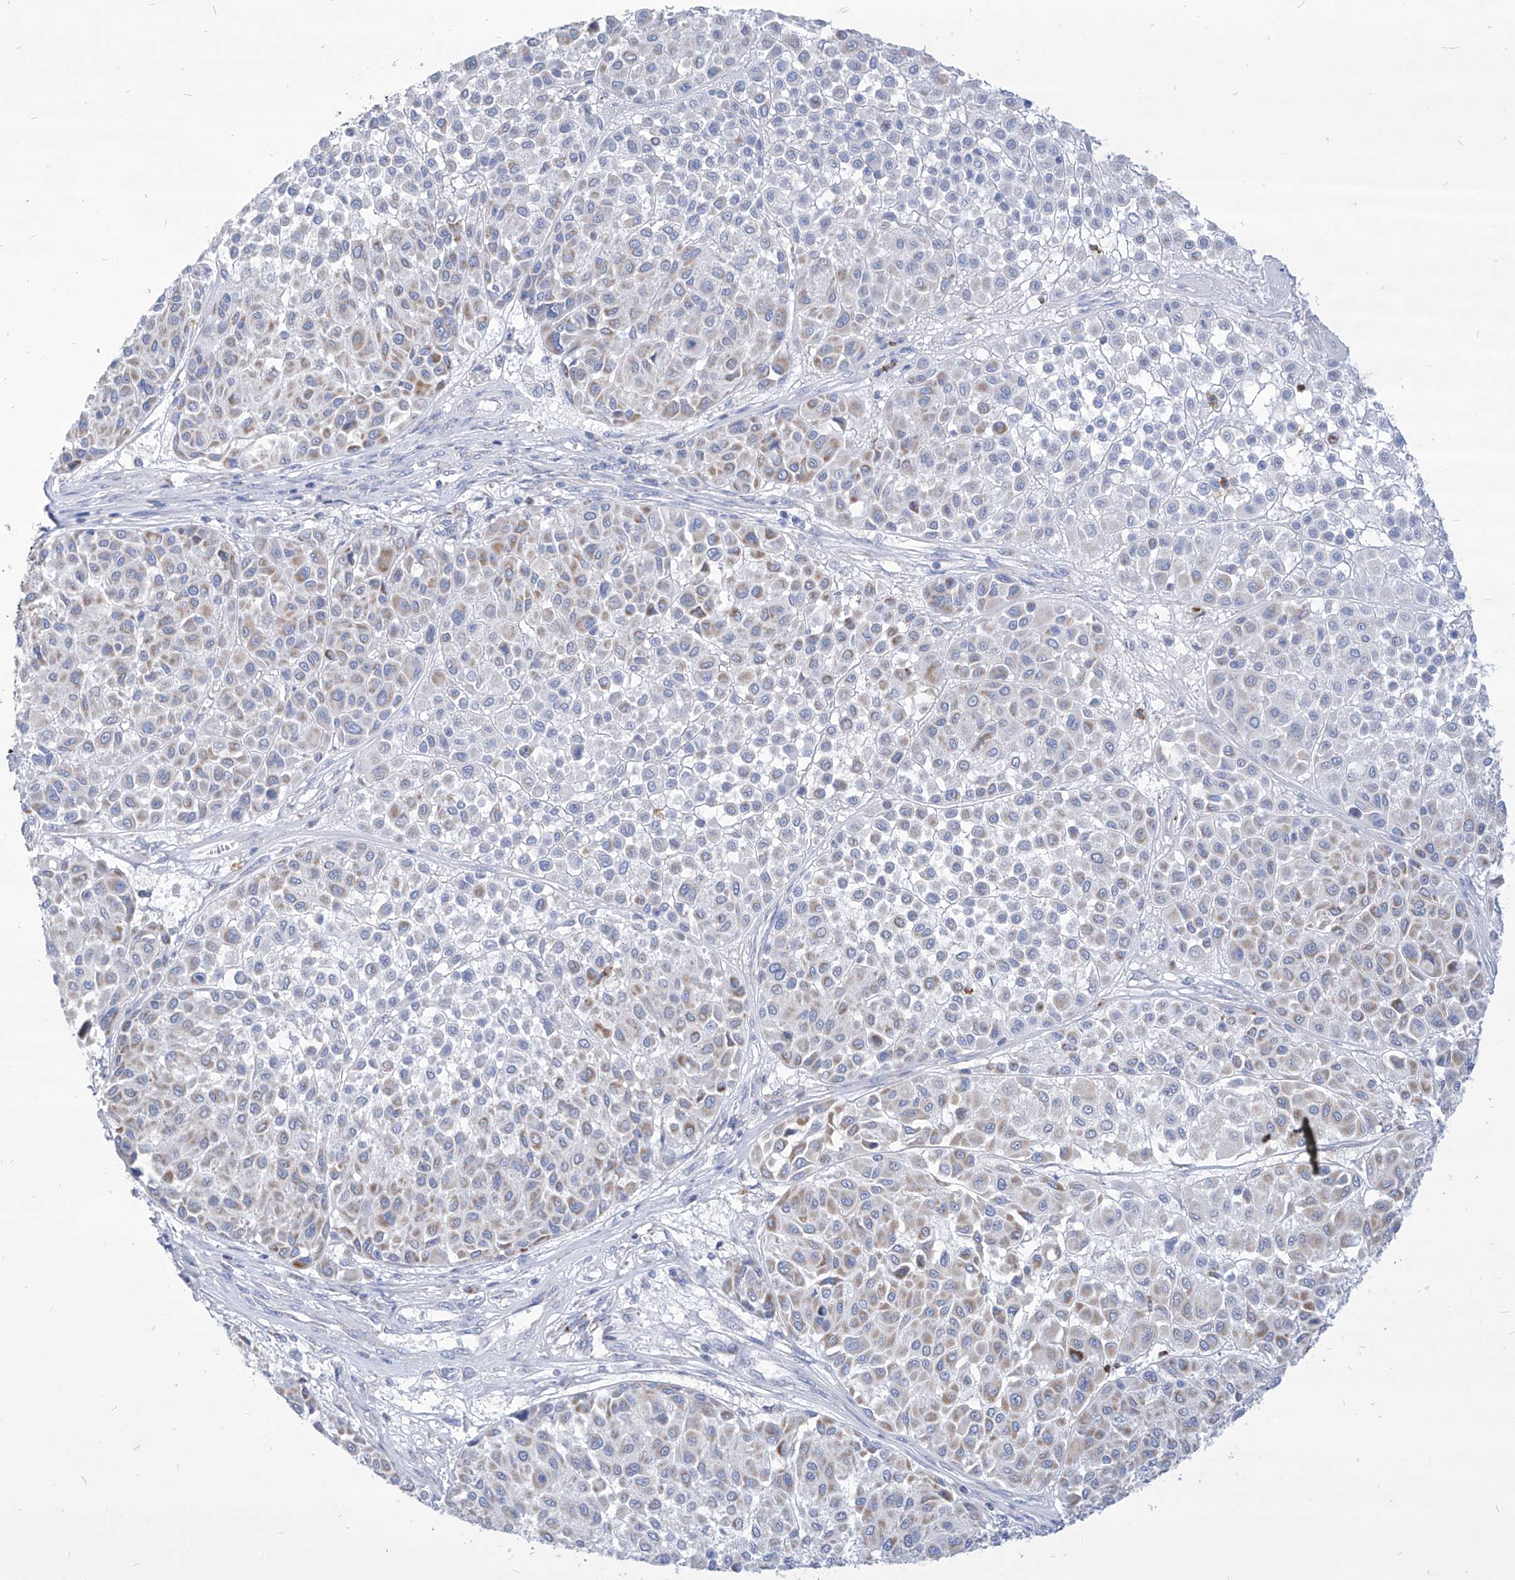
{"staining": {"intensity": "moderate", "quantity": "<25%", "location": "cytoplasmic/membranous"}, "tissue": "melanoma", "cell_type": "Tumor cells", "image_type": "cancer", "snomed": [{"axis": "morphology", "description": "Malignant melanoma, Metastatic site"}, {"axis": "topography", "description": "Soft tissue"}], "caption": "Tumor cells display moderate cytoplasmic/membranous staining in approximately <25% of cells in melanoma.", "gene": "COQ3", "patient": {"sex": "male", "age": 41}}